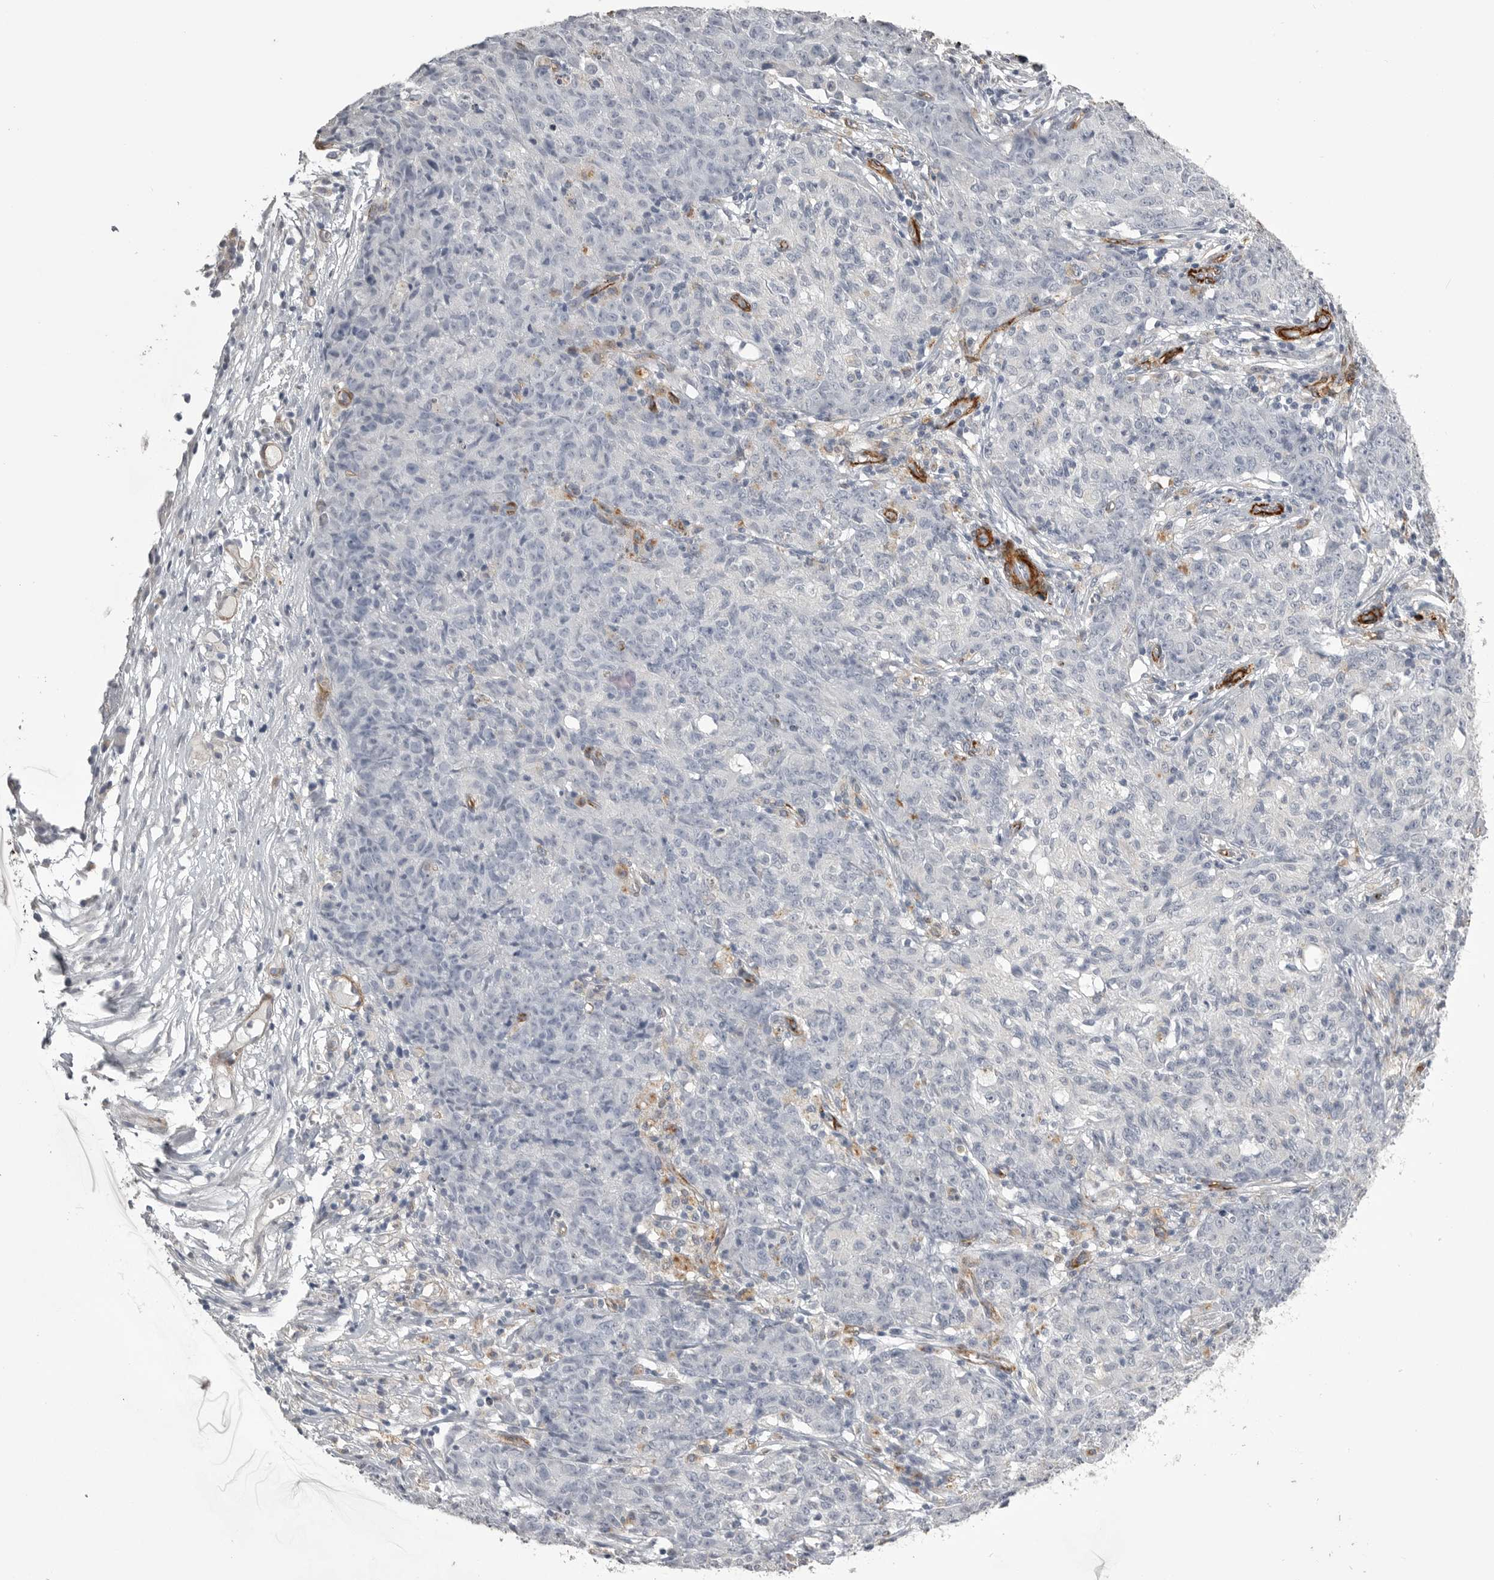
{"staining": {"intensity": "negative", "quantity": "none", "location": "none"}, "tissue": "ovarian cancer", "cell_type": "Tumor cells", "image_type": "cancer", "snomed": [{"axis": "morphology", "description": "Carcinoma, endometroid"}, {"axis": "topography", "description": "Ovary"}], "caption": "Tumor cells are negative for brown protein staining in ovarian cancer (endometroid carcinoma).", "gene": "AOC3", "patient": {"sex": "female", "age": 42}}